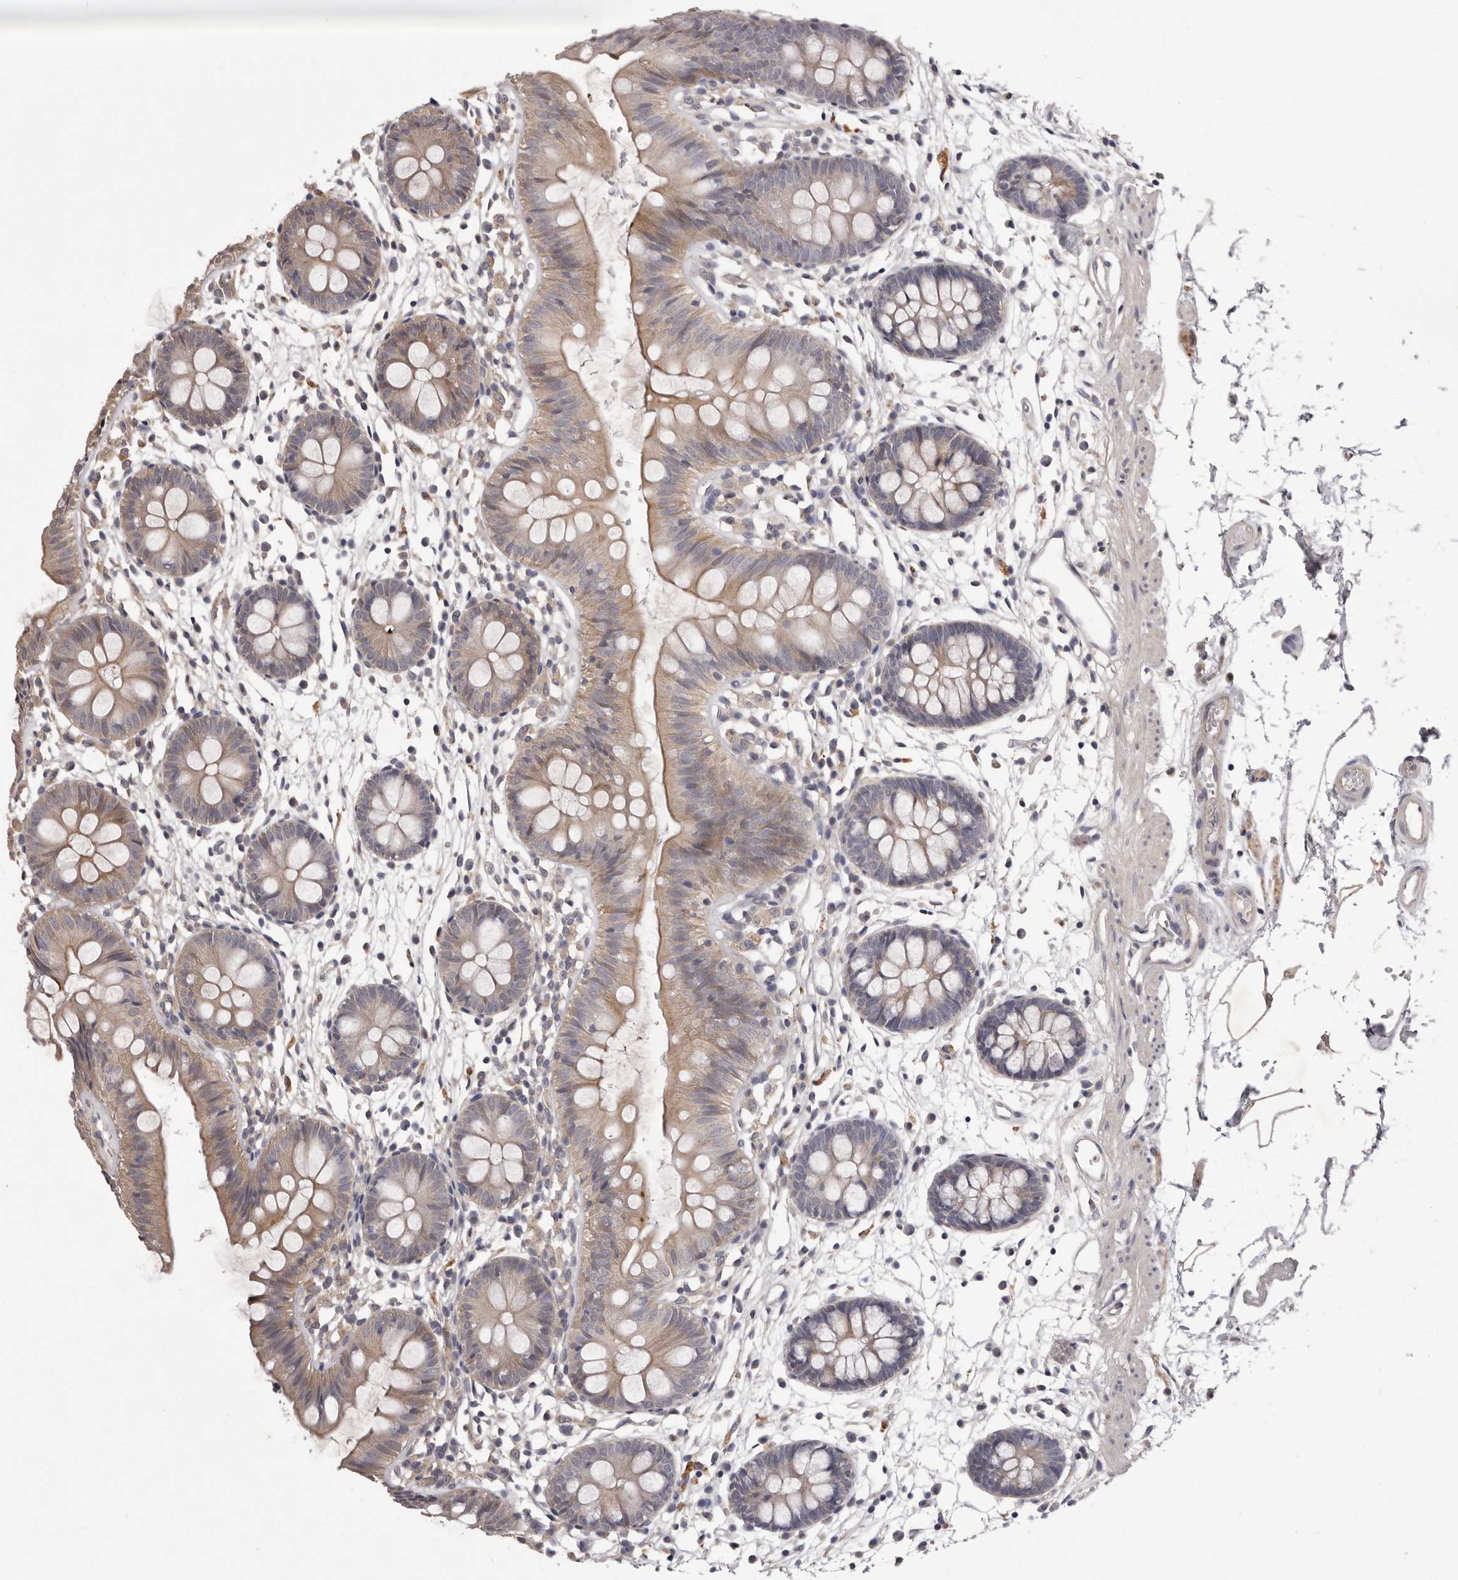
{"staining": {"intensity": "moderate", "quantity": "25%-75%", "location": "cytoplasmic/membranous"}, "tissue": "colon", "cell_type": "Endothelial cells", "image_type": "normal", "snomed": [{"axis": "morphology", "description": "Normal tissue, NOS"}, {"axis": "topography", "description": "Colon"}], "caption": "A high-resolution photomicrograph shows immunohistochemistry staining of unremarkable colon, which exhibits moderate cytoplasmic/membranous expression in approximately 25%-75% of endothelial cells. Using DAB (brown) and hematoxylin (blue) stains, captured at high magnification using brightfield microscopy.", "gene": "PNRC1", "patient": {"sex": "male", "age": 56}}